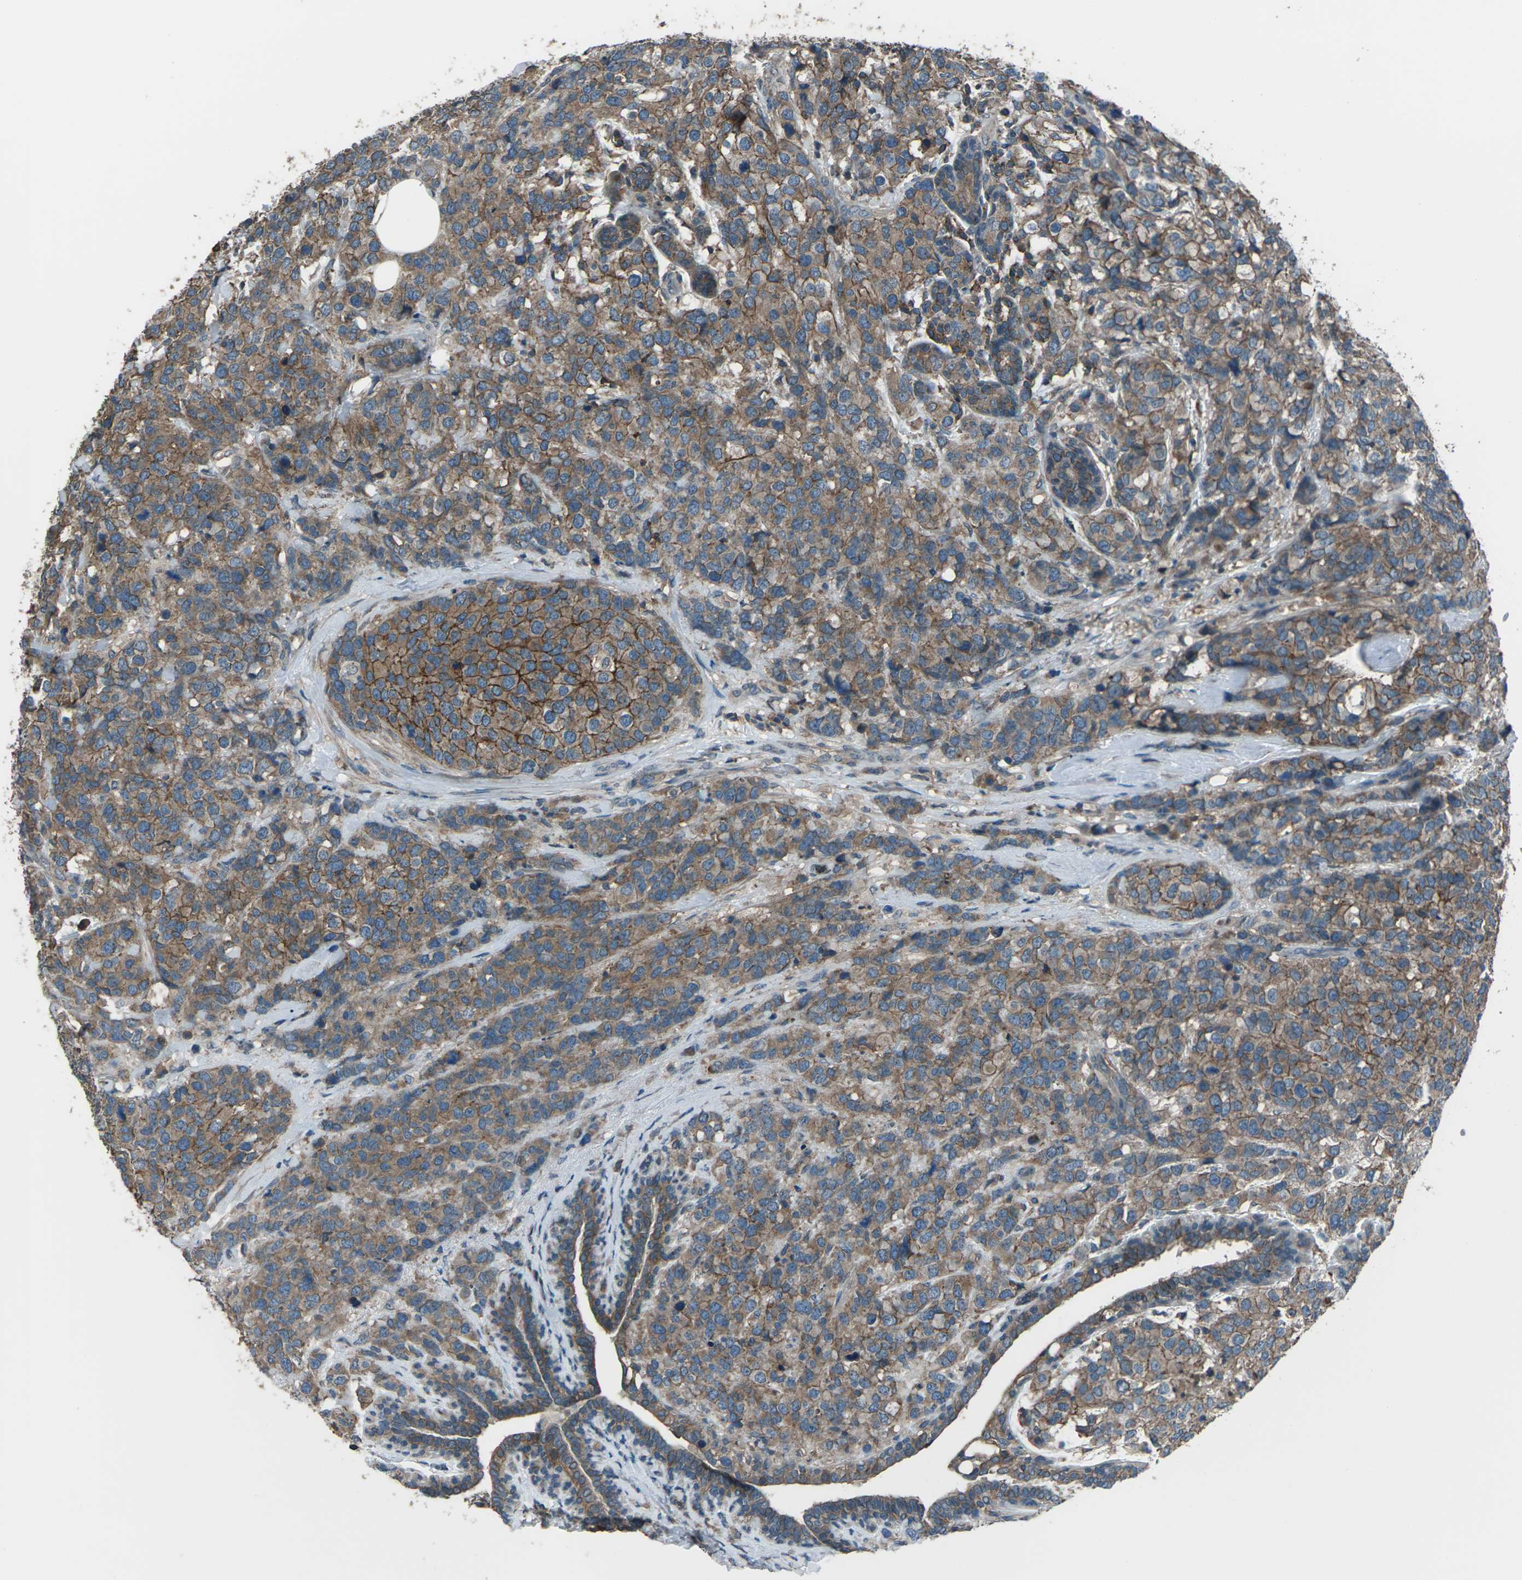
{"staining": {"intensity": "moderate", "quantity": ">75%", "location": "cytoplasmic/membranous"}, "tissue": "breast cancer", "cell_type": "Tumor cells", "image_type": "cancer", "snomed": [{"axis": "morphology", "description": "Lobular carcinoma"}, {"axis": "topography", "description": "Breast"}], "caption": "Immunohistochemistry (IHC) of breast cancer reveals medium levels of moderate cytoplasmic/membranous staining in approximately >75% of tumor cells.", "gene": "CMTM4", "patient": {"sex": "female", "age": 59}}